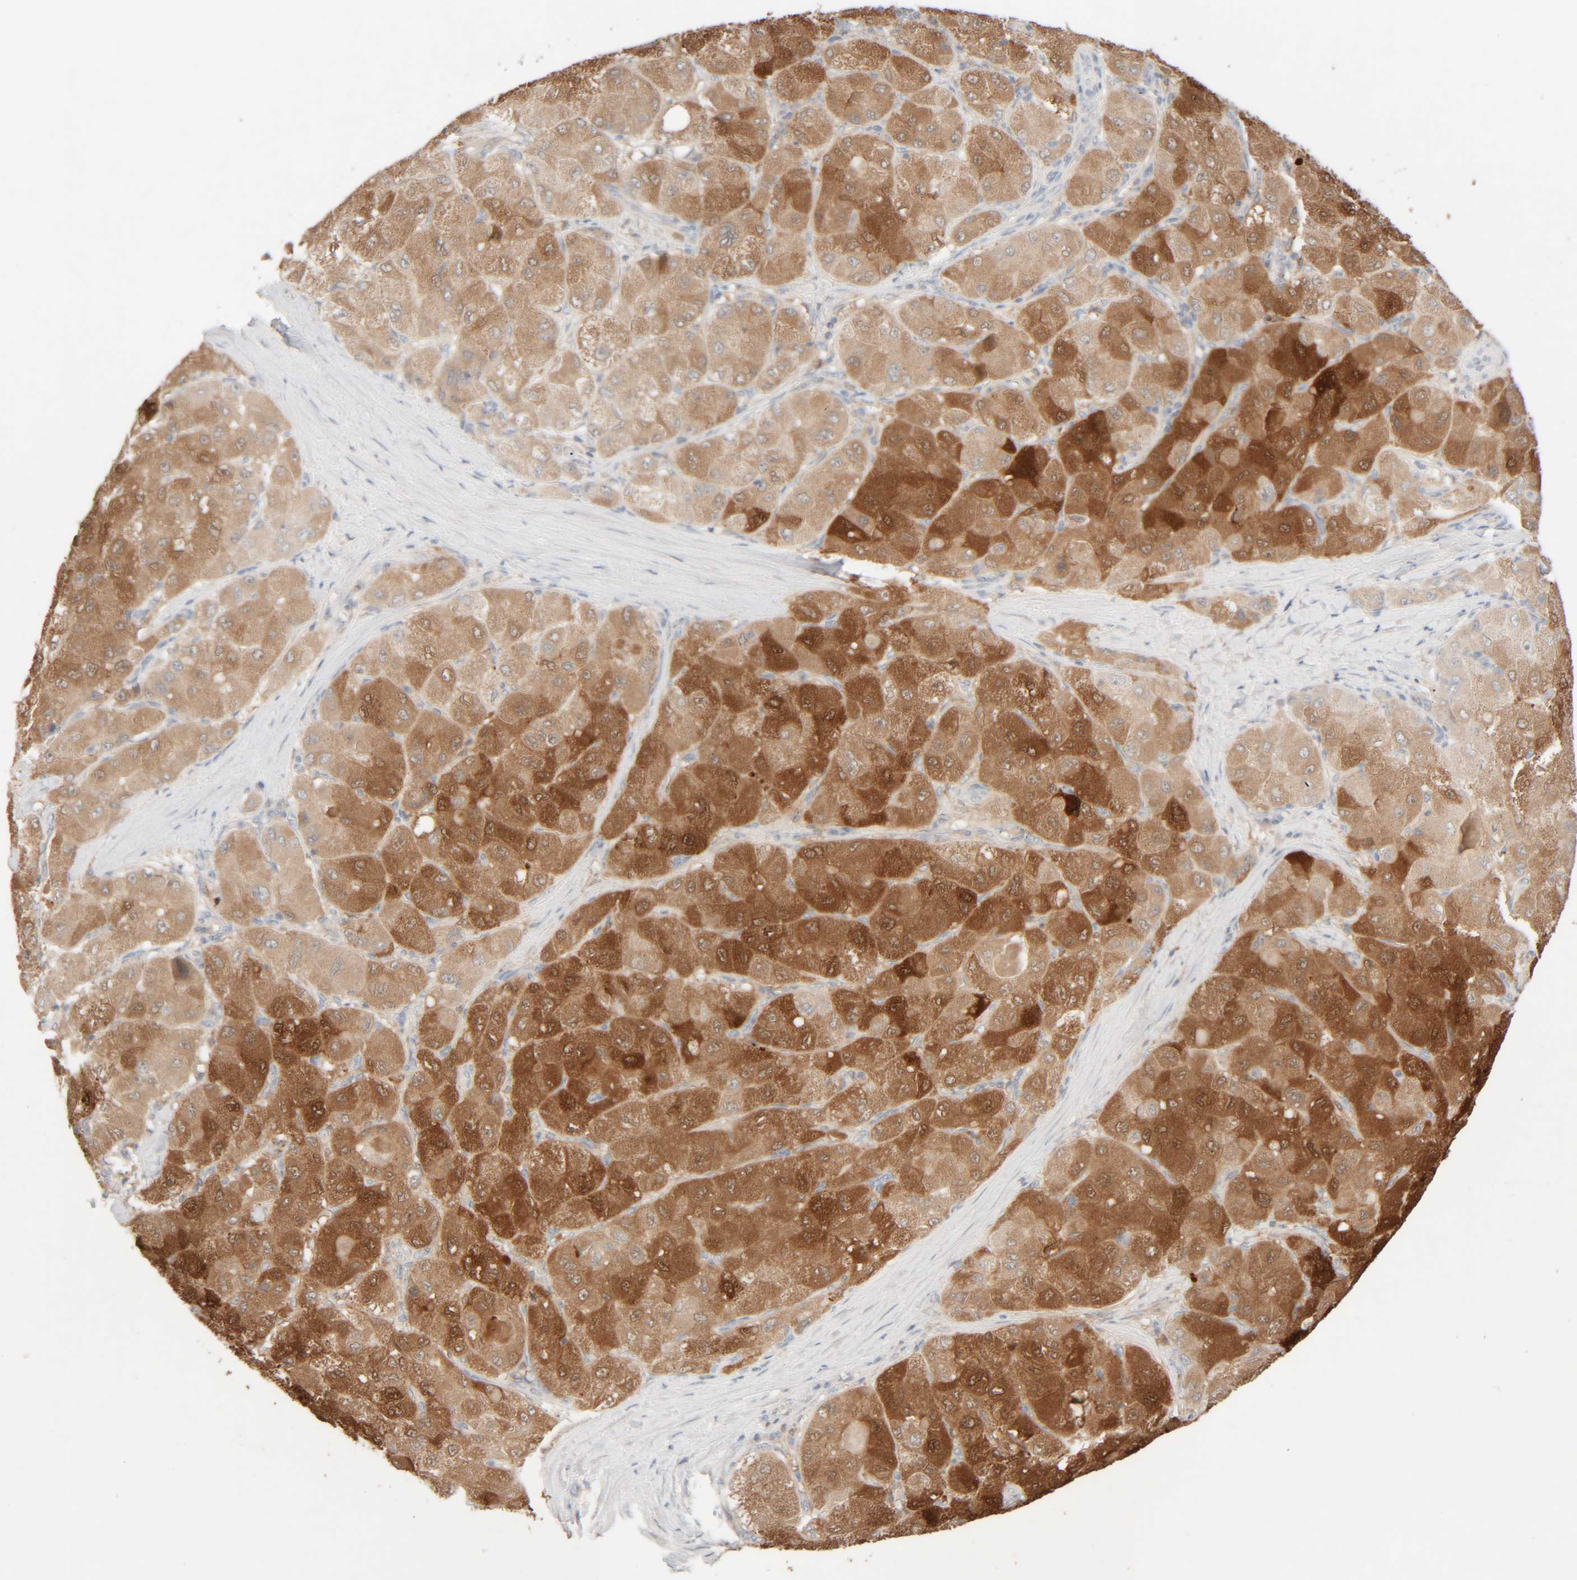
{"staining": {"intensity": "moderate", "quantity": ">75%", "location": "cytoplasmic/membranous"}, "tissue": "liver cancer", "cell_type": "Tumor cells", "image_type": "cancer", "snomed": [{"axis": "morphology", "description": "Carcinoma, Hepatocellular, NOS"}, {"axis": "topography", "description": "Liver"}], "caption": "Immunohistochemistry (IHC) (DAB (3,3'-diaminobenzidine)) staining of human hepatocellular carcinoma (liver) shows moderate cytoplasmic/membranous protein positivity in about >75% of tumor cells. The protein is stained brown, and the nuclei are stained in blue (DAB IHC with brightfield microscopy, high magnification).", "gene": "RIDA", "patient": {"sex": "male", "age": 80}}